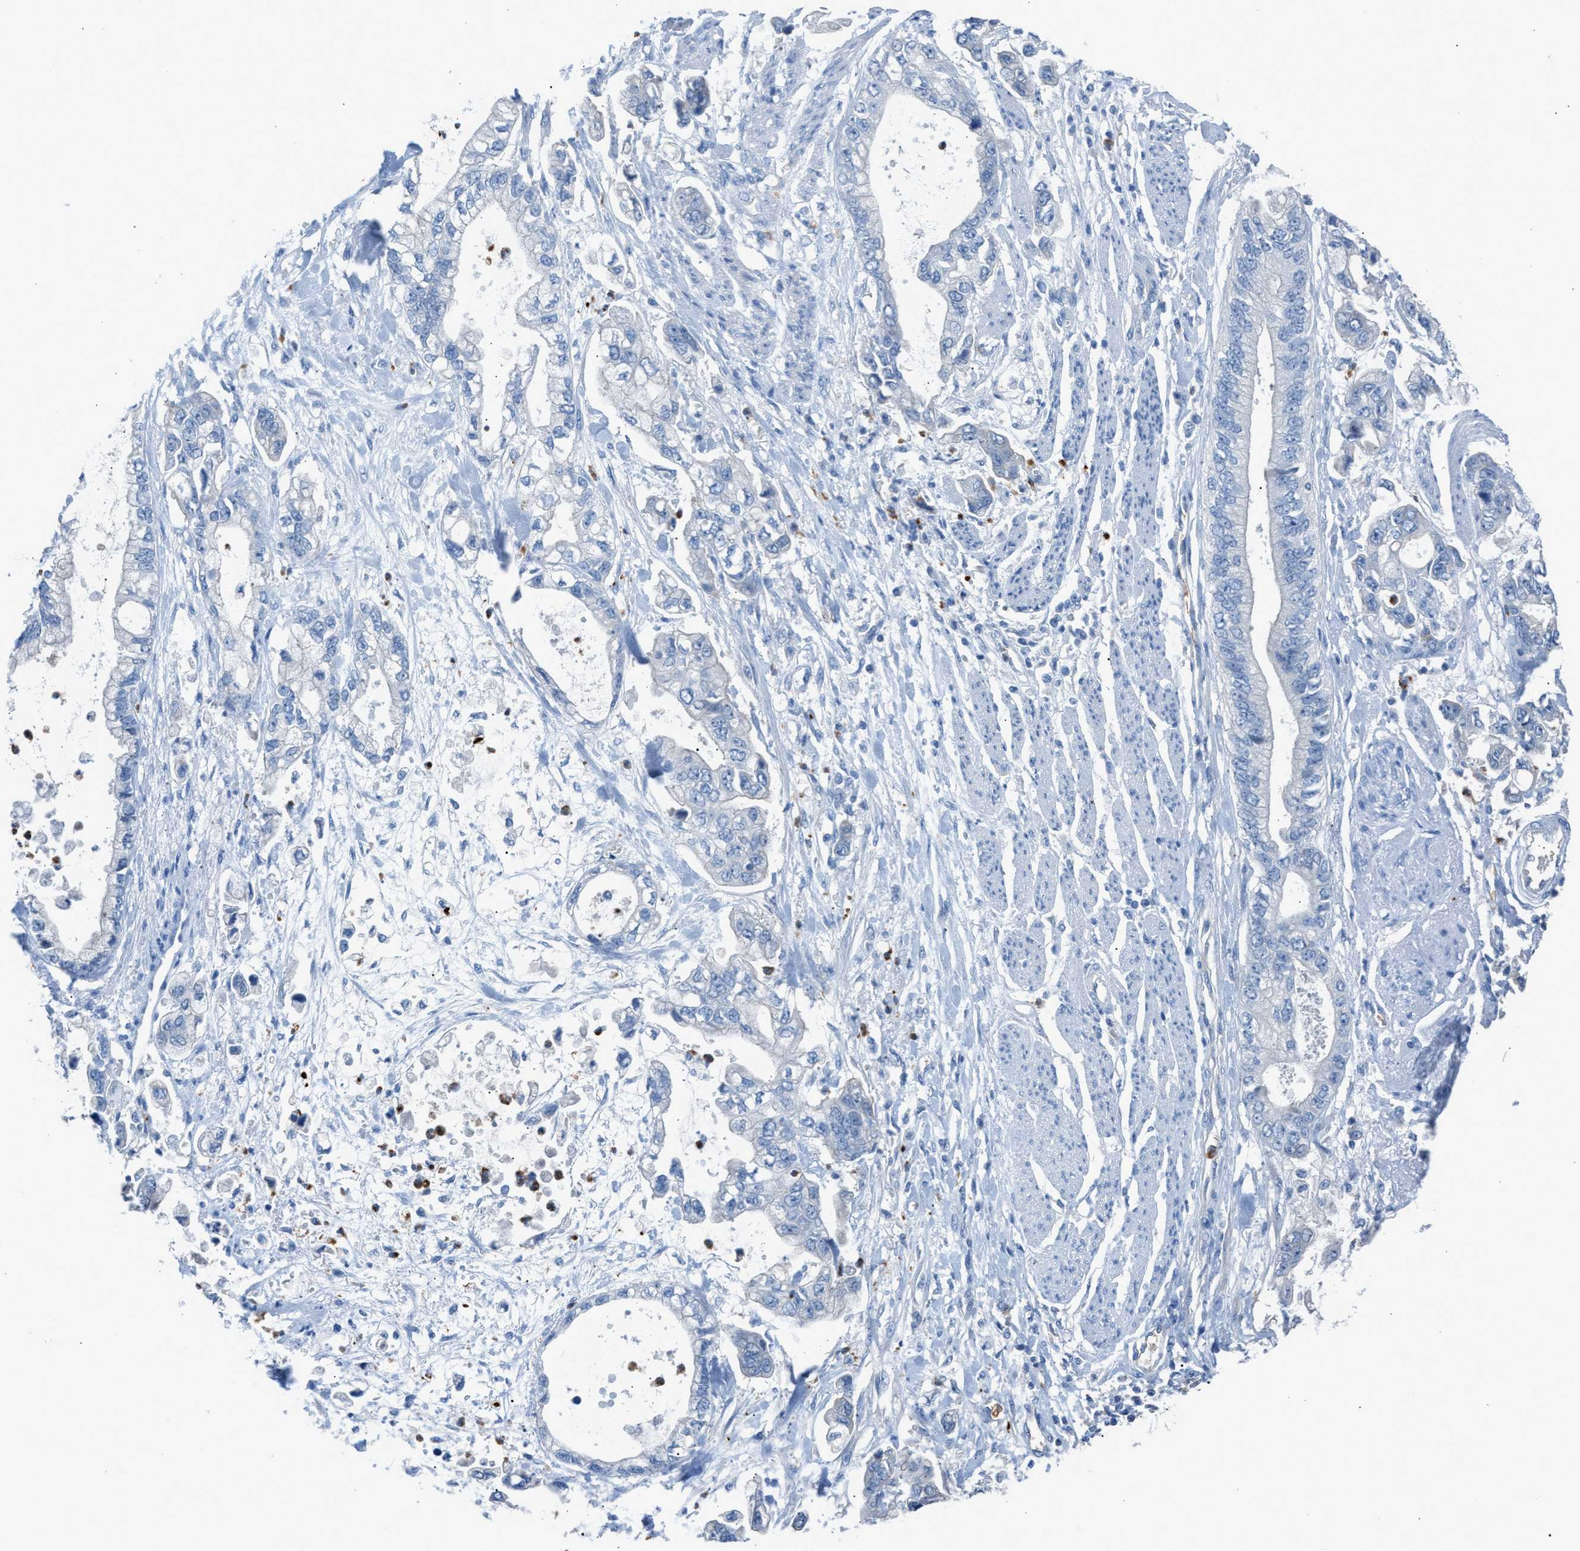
{"staining": {"intensity": "negative", "quantity": "none", "location": "none"}, "tissue": "stomach cancer", "cell_type": "Tumor cells", "image_type": "cancer", "snomed": [{"axis": "morphology", "description": "Normal tissue, NOS"}, {"axis": "morphology", "description": "Adenocarcinoma, NOS"}, {"axis": "topography", "description": "Stomach"}], "caption": "This is a histopathology image of IHC staining of stomach cancer (adenocarcinoma), which shows no positivity in tumor cells. (DAB (3,3'-diaminobenzidine) immunohistochemistry (IHC) visualized using brightfield microscopy, high magnification).", "gene": "CFAP77", "patient": {"sex": "male", "age": 62}}